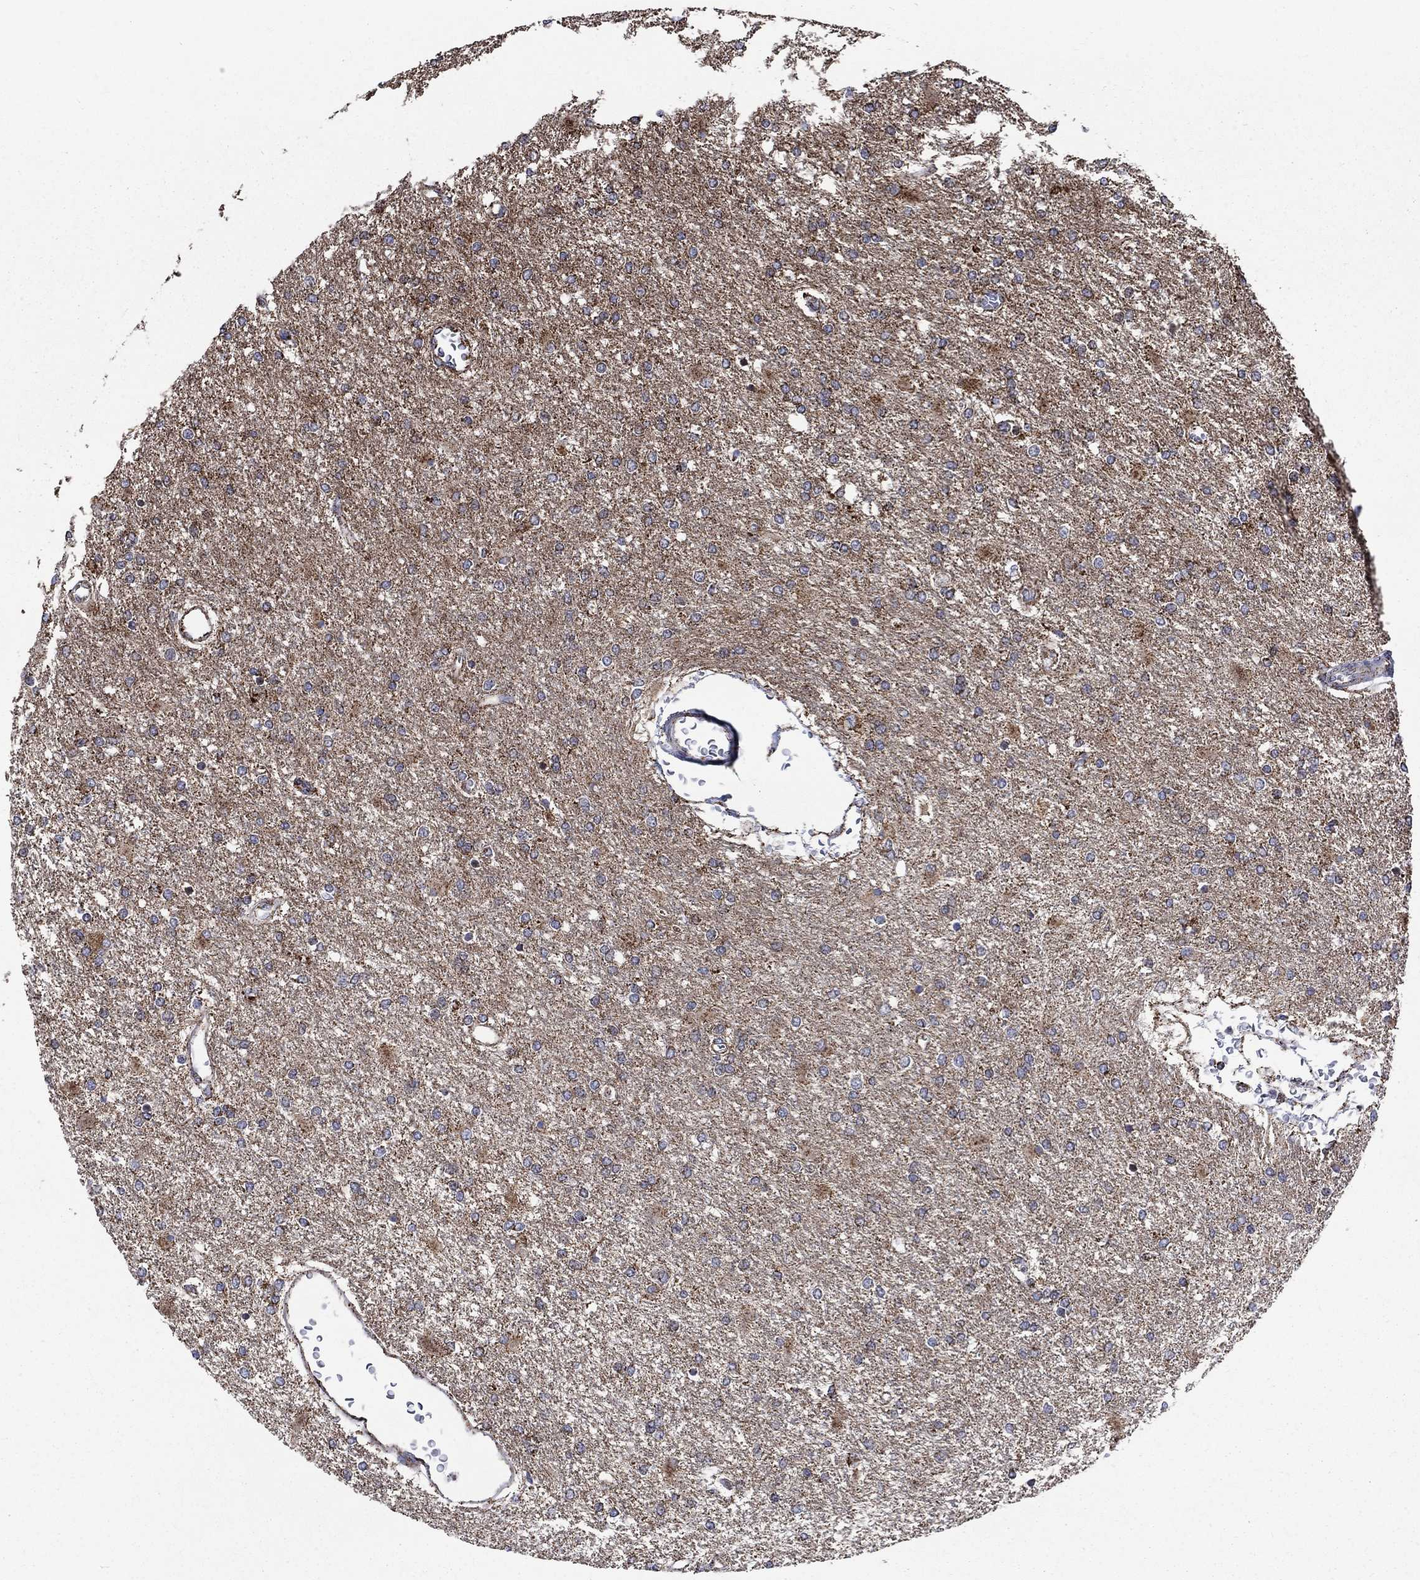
{"staining": {"intensity": "negative", "quantity": "none", "location": "none"}, "tissue": "glioma", "cell_type": "Tumor cells", "image_type": "cancer", "snomed": [{"axis": "morphology", "description": "Glioma, malignant, High grade"}, {"axis": "topography", "description": "Cerebral cortex"}], "caption": "This is an immunohistochemistry micrograph of glioma. There is no expression in tumor cells.", "gene": "MOAP1", "patient": {"sex": "male", "age": 79}}